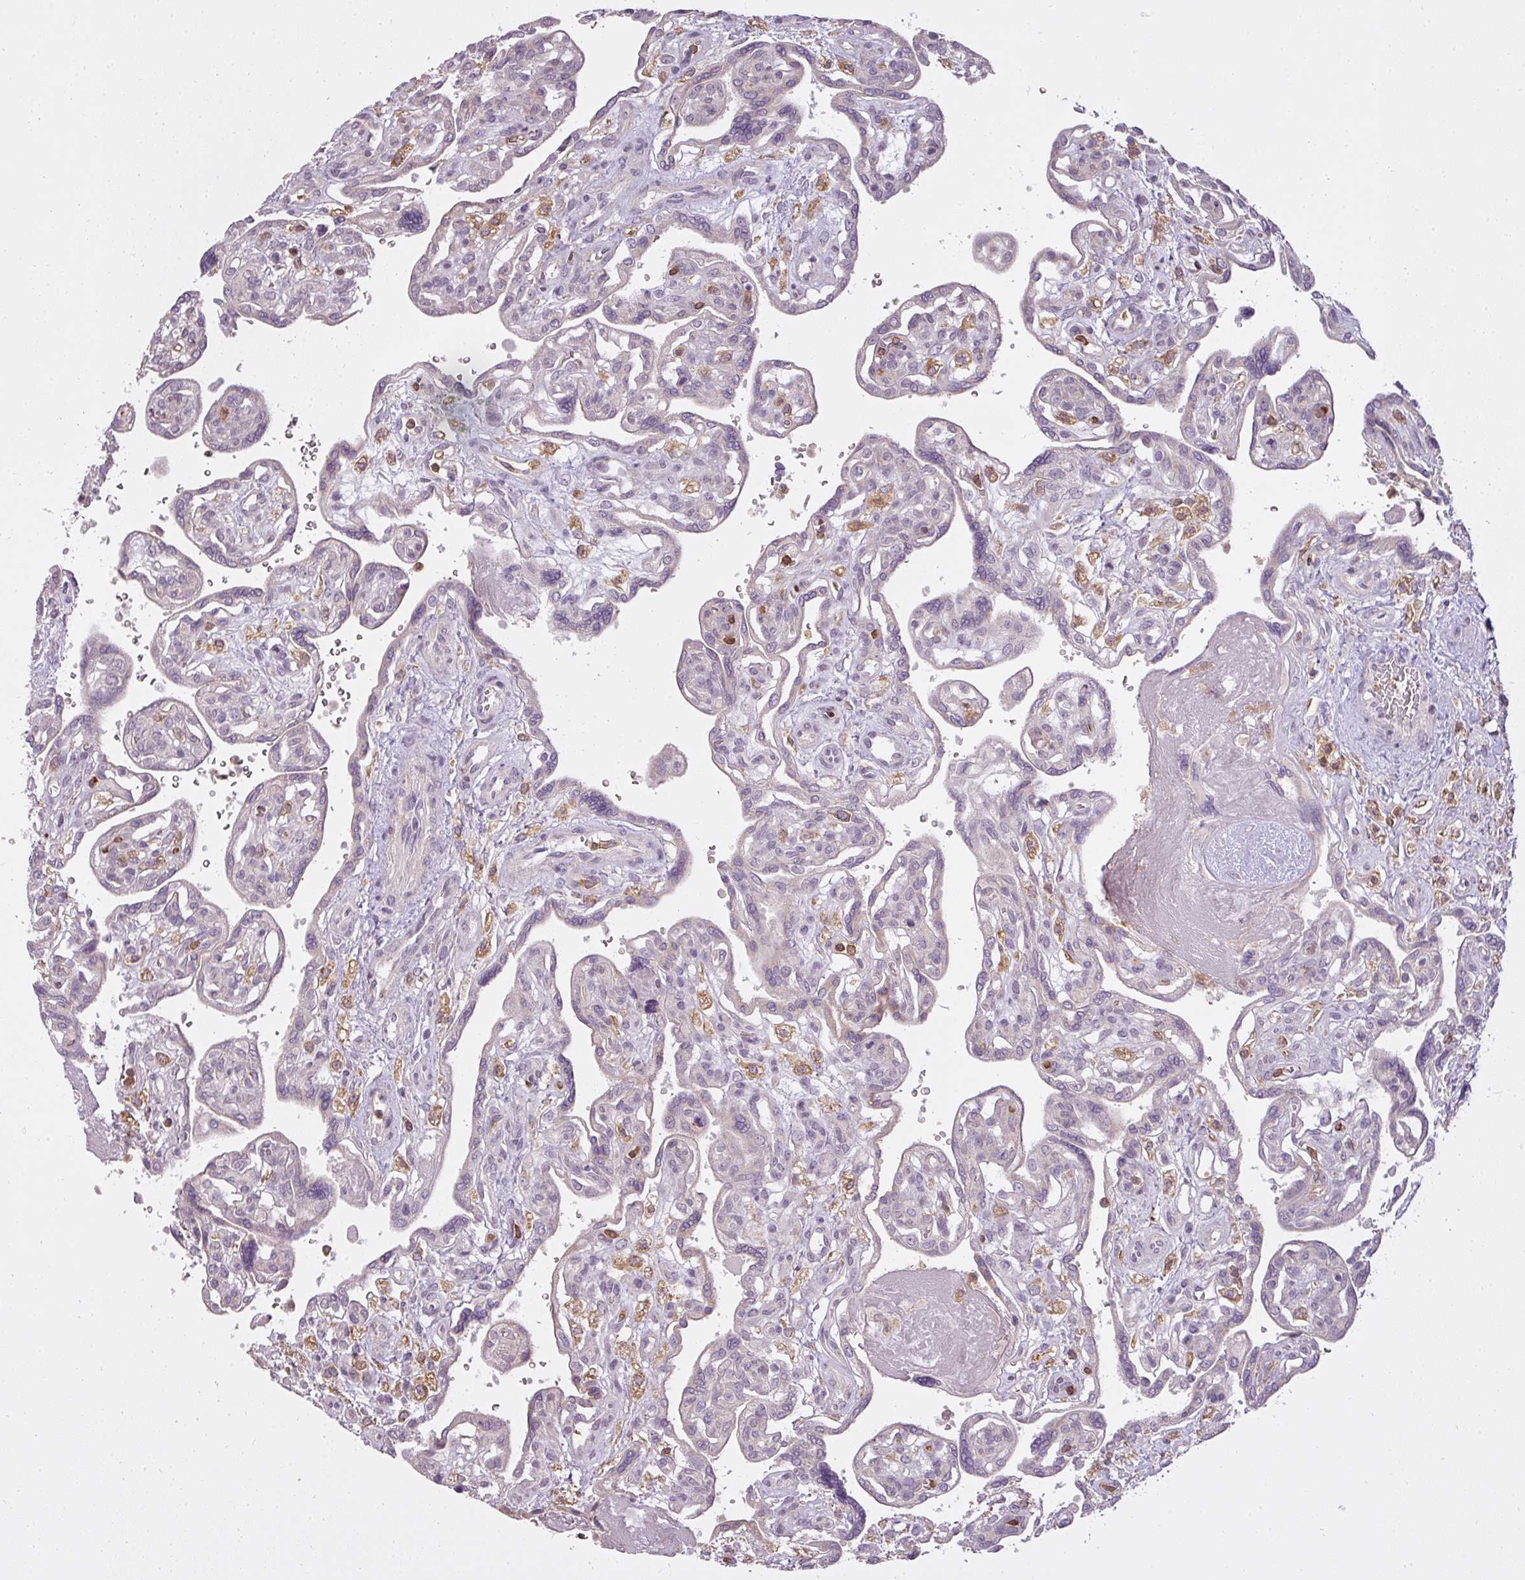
{"staining": {"intensity": "weak", "quantity": "<25%", "location": "cytoplasmic/membranous"}, "tissue": "placenta", "cell_type": "Decidual cells", "image_type": "normal", "snomed": [{"axis": "morphology", "description": "Normal tissue, NOS"}, {"axis": "topography", "description": "Placenta"}], "caption": "The immunohistochemistry photomicrograph has no significant staining in decidual cells of placenta. (Brightfield microscopy of DAB IHC at high magnification).", "gene": "STK4", "patient": {"sex": "female", "age": 39}}